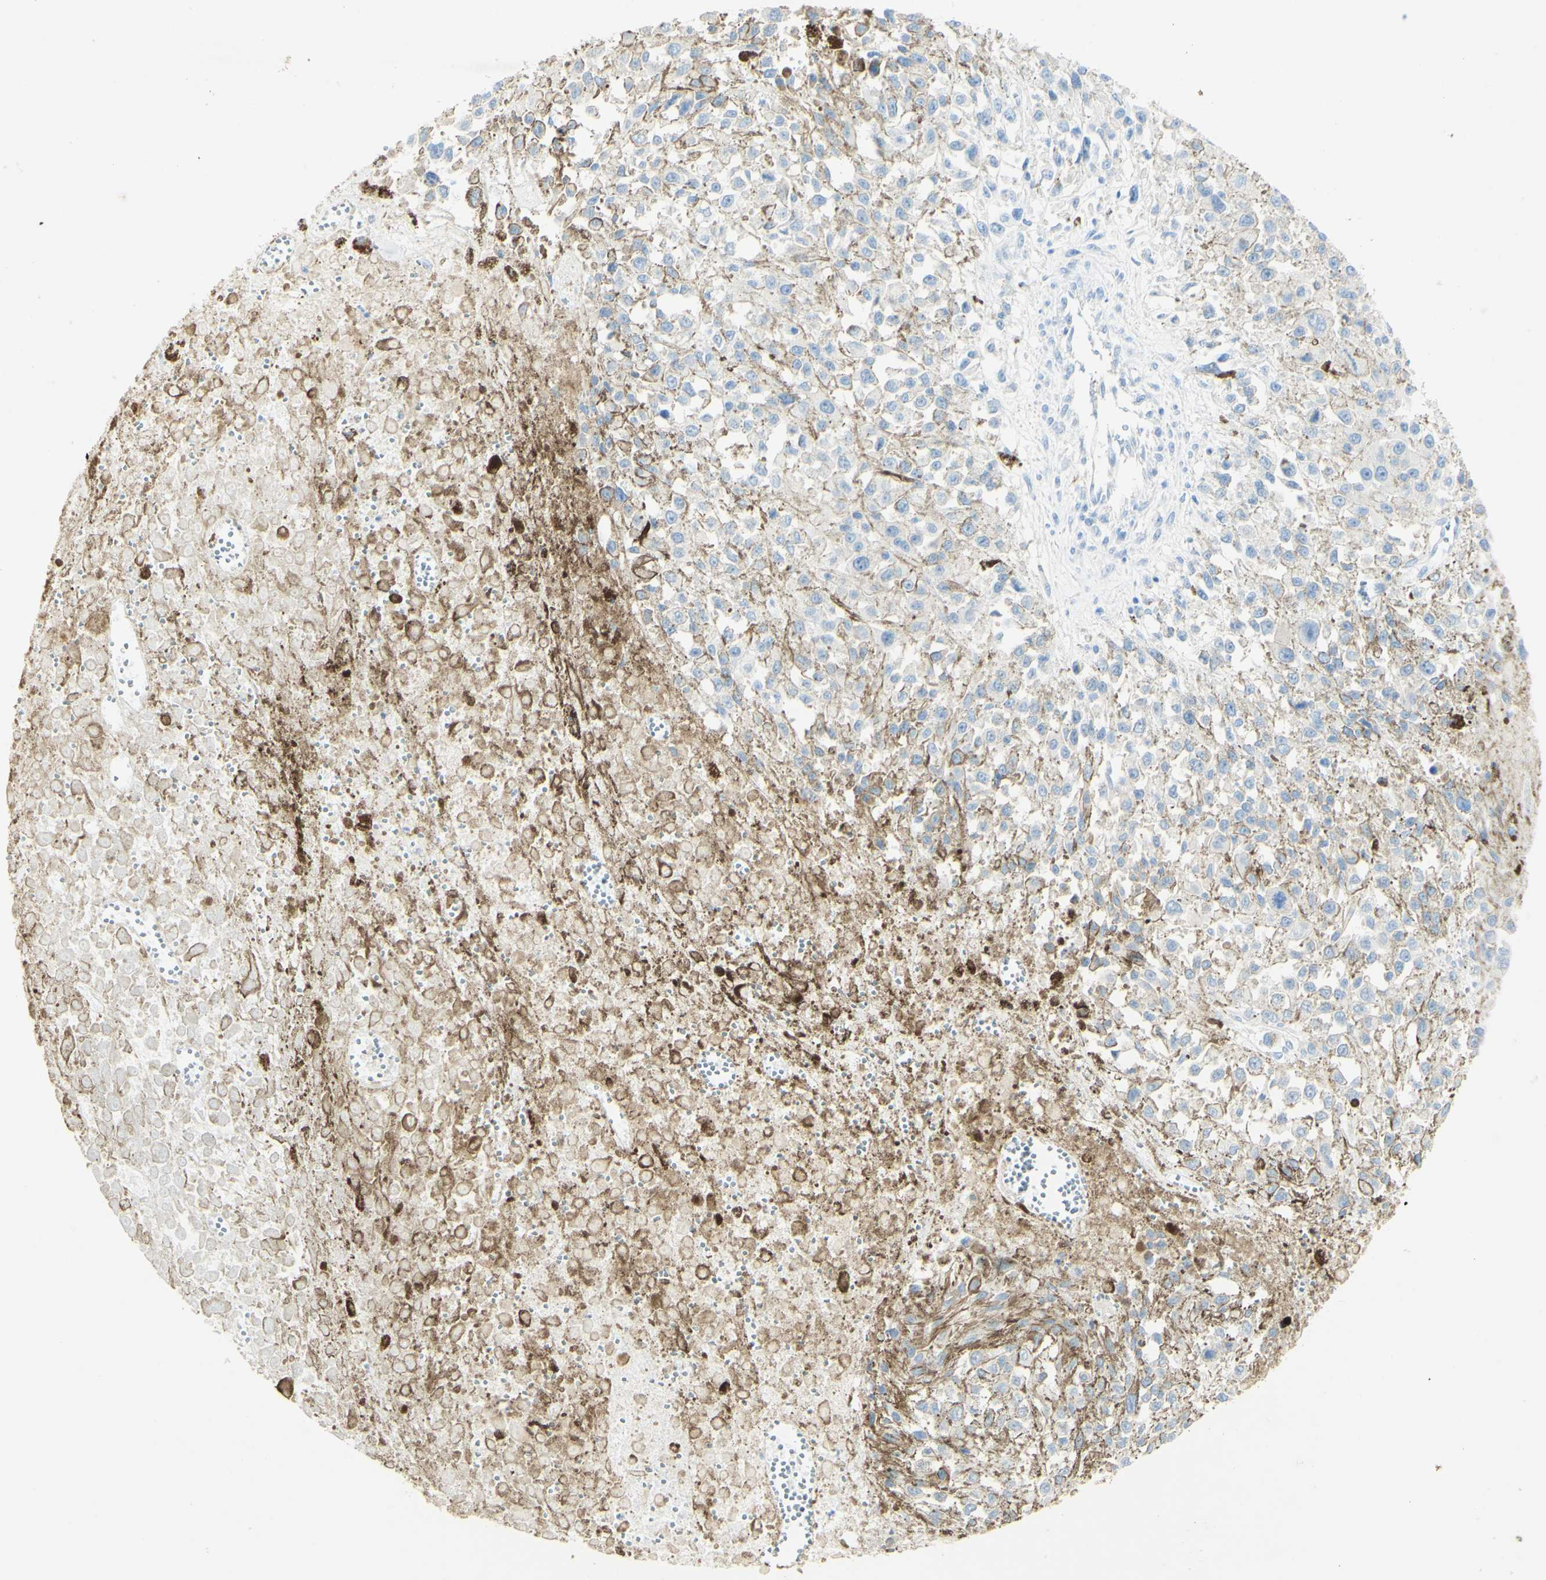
{"staining": {"intensity": "moderate", "quantity": "25%-75%", "location": "cytoplasmic/membranous"}, "tissue": "melanoma", "cell_type": "Tumor cells", "image_type": "cancer", "snomed": [{"axis": "morphology", "description": "Malignant melanoma, Metastatic site"}, {"axis": "topography", "description": "Lymph node"}], "caption": "High-power microscopy captured an immunohistochemistry (IHC) histopathology image of malignant melanoma (metastatic site), revealing moderate cytoplasmic/membranous staining in approximately 25%-75% of tumor cells.", "gene": "PIGR", "patient": {"sex": "male", "age": 59}}